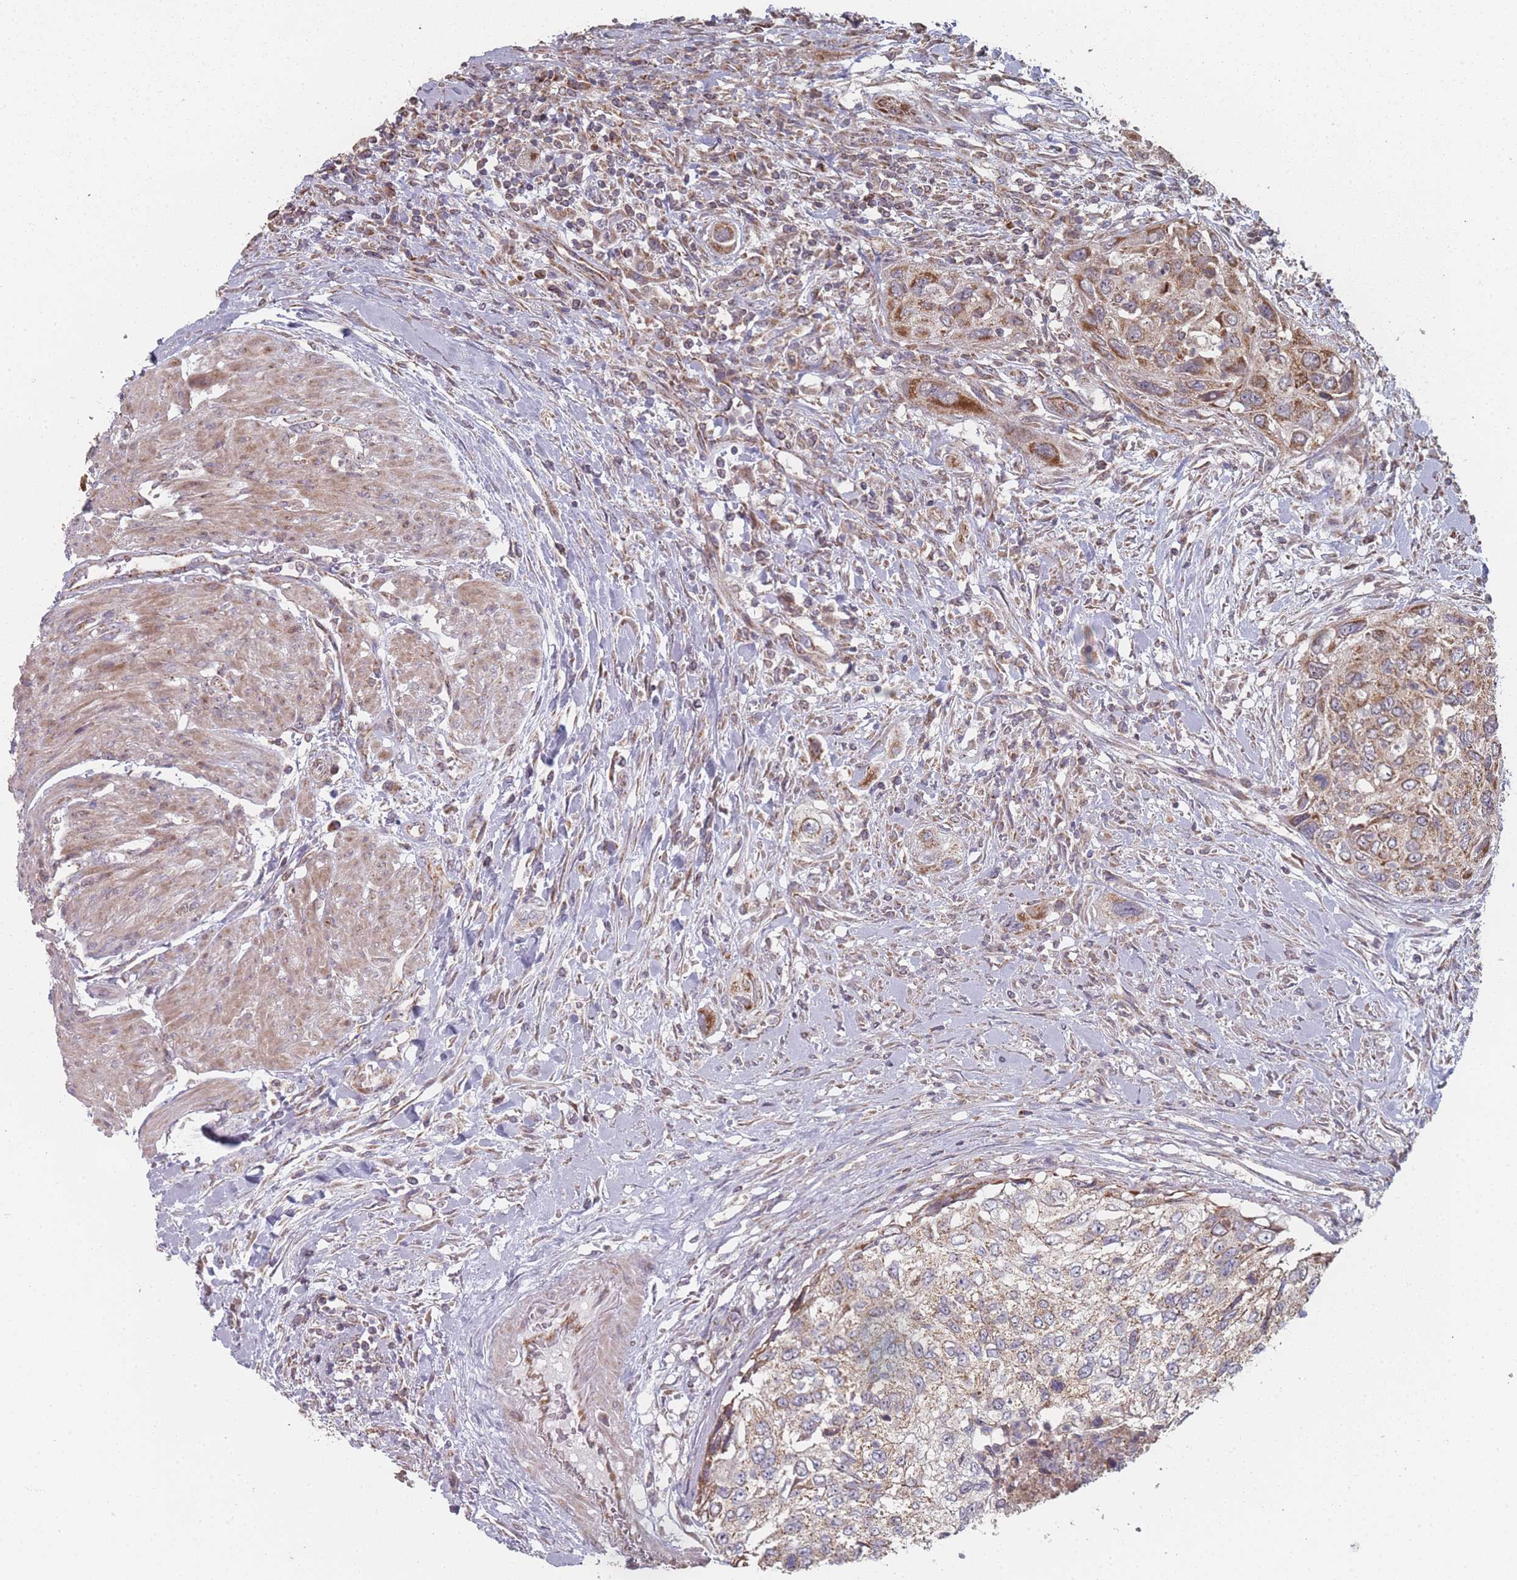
{"staining": {"intensity": "strong", "quantity": ">75%", "location": "cytoplasmic/membranous"}, "tissue": "urothelial cancer", "cell_type": "Tumor cells", "image_type": "cancer", "snomed": [{"axis": "morphology", "description": "Urothelial carcinoma, High grade"}, {"axis": "topography", "description": "Urinary bladder"}], "caption": "Immunohistochemistry (IHC) of human urothelial cancer shows high levels of strong cytoplasmic/membranous positivity in about >75% of tumor cells. The staining is performed using DAB (3,3'-diaminobenzidine) brown chromogen to label protein expression. The nuclei are counter-stained blue using hematoxylin.", "gene": "PSMB3", "patient": {"sex": "female", "age": 60}}